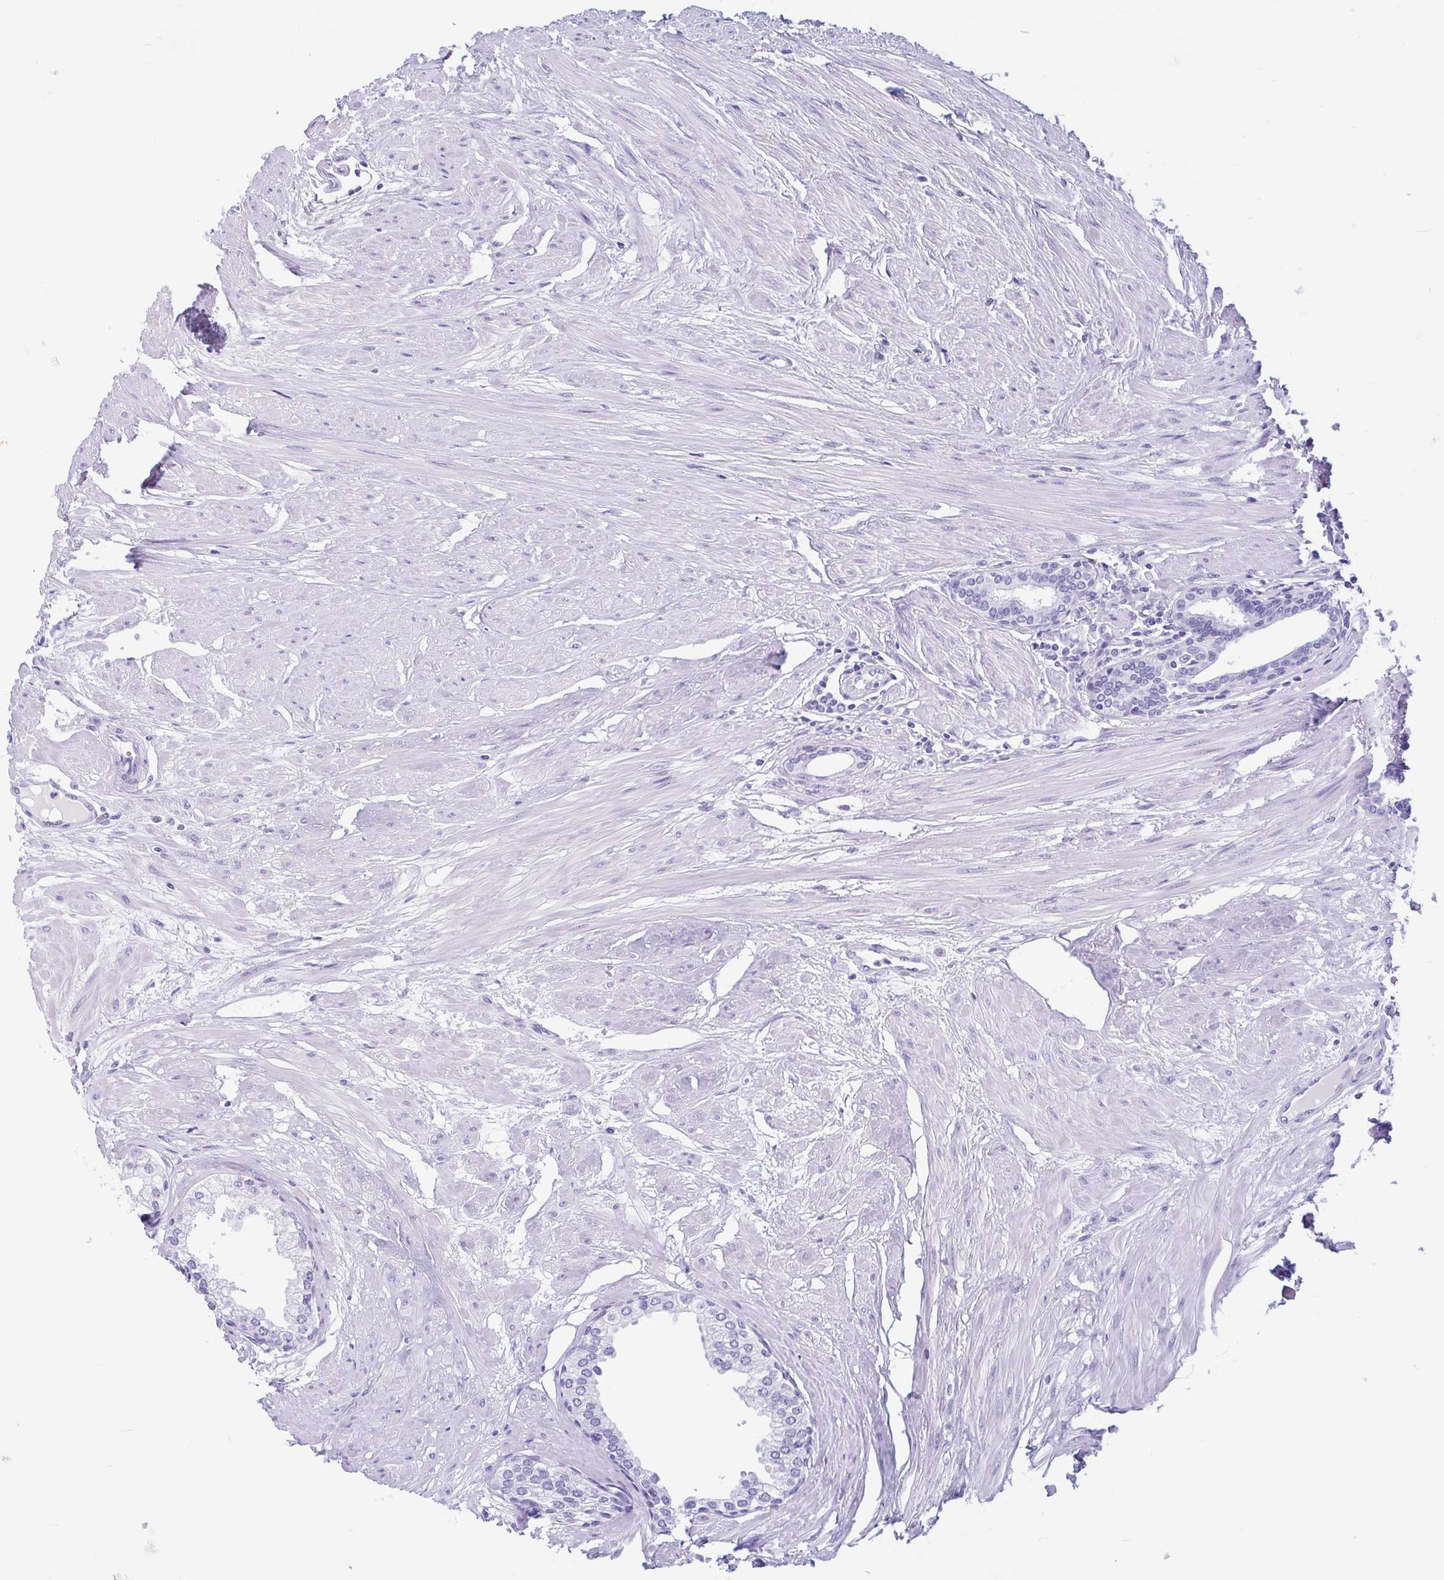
{"staining": {"intensity": "negative", "quantity": "none", "location": "none"}, "tissue": "prostate", "cell_type": "Glandular cells", "image_type": "normal", "snomed": [{"axis": "morphology", "description": "Normal tissue, NOS"}, {"axis": "topography", "description": "Prostate"}, {"axis": "topography", "description": "Peripheral nerve tissue"}], "caption": "This is a micrograph of immunohistochemistry staining of unremarkable prostate, which shows no staining in glandular cells.", "gene": "ZNF319", "patient": {"sex": "male", "age": 55}}